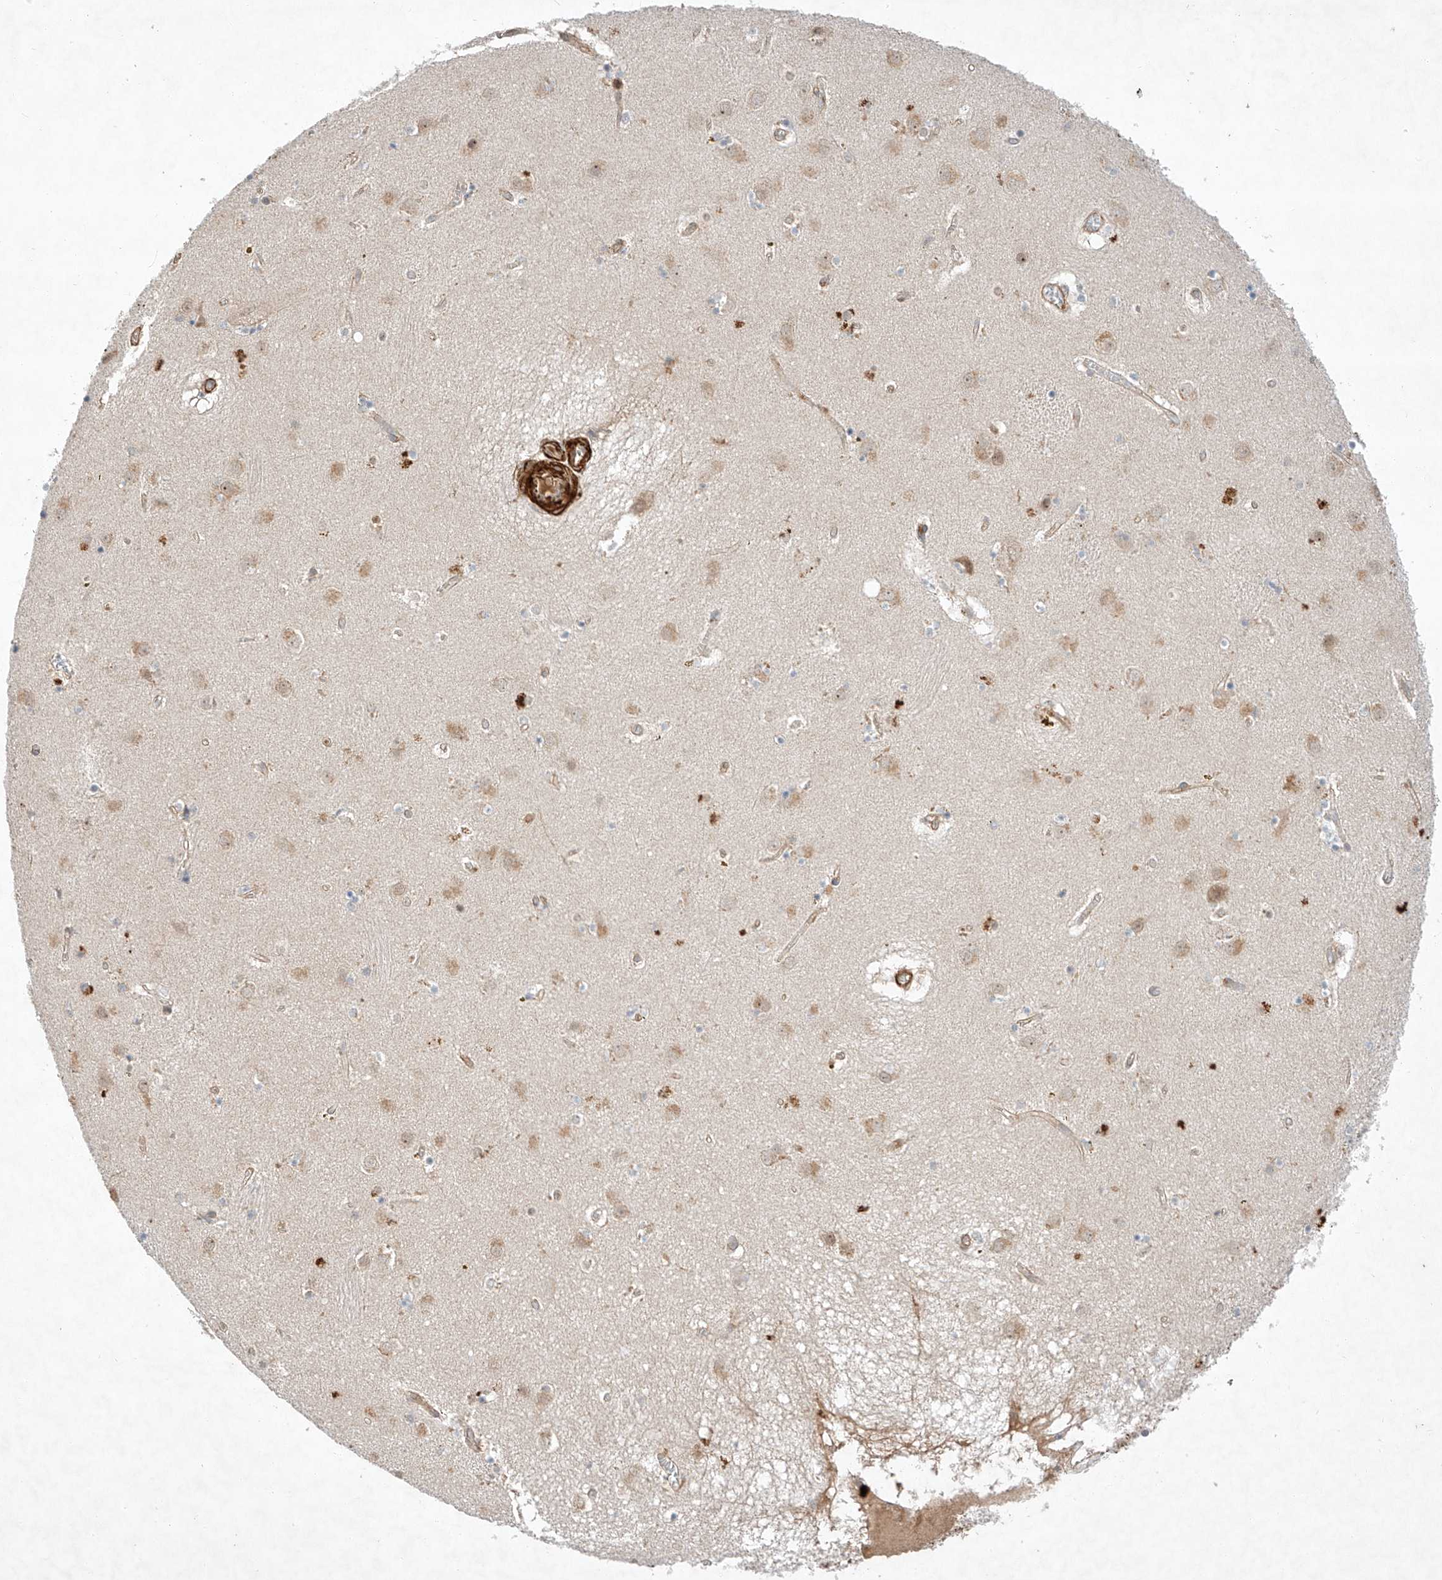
{"staining": {"intensity": "negative", "quantity": "none", "location": "none"}, "tissue": "caudate", "cell_type": "Glial cells", "image_type": "normal", "snomed": [{"axis": "morphology", "description": "Normal tissue, NOS"}, {"axis": "topography", "description": "Lateral ventricle wall"}], "caption": "Immunohistochemistry histopathology image of unremarkable caudate stained for a protein (brown), which exhibits no expression in glial cells. The staining is performed using DAB (3,3'-diaminobenzidine) brown chromogen with nuclei counter-stained in using hematoxylin.", "gene": "ARHGAP33", "patient": {"sex": "male", "age": 70}}